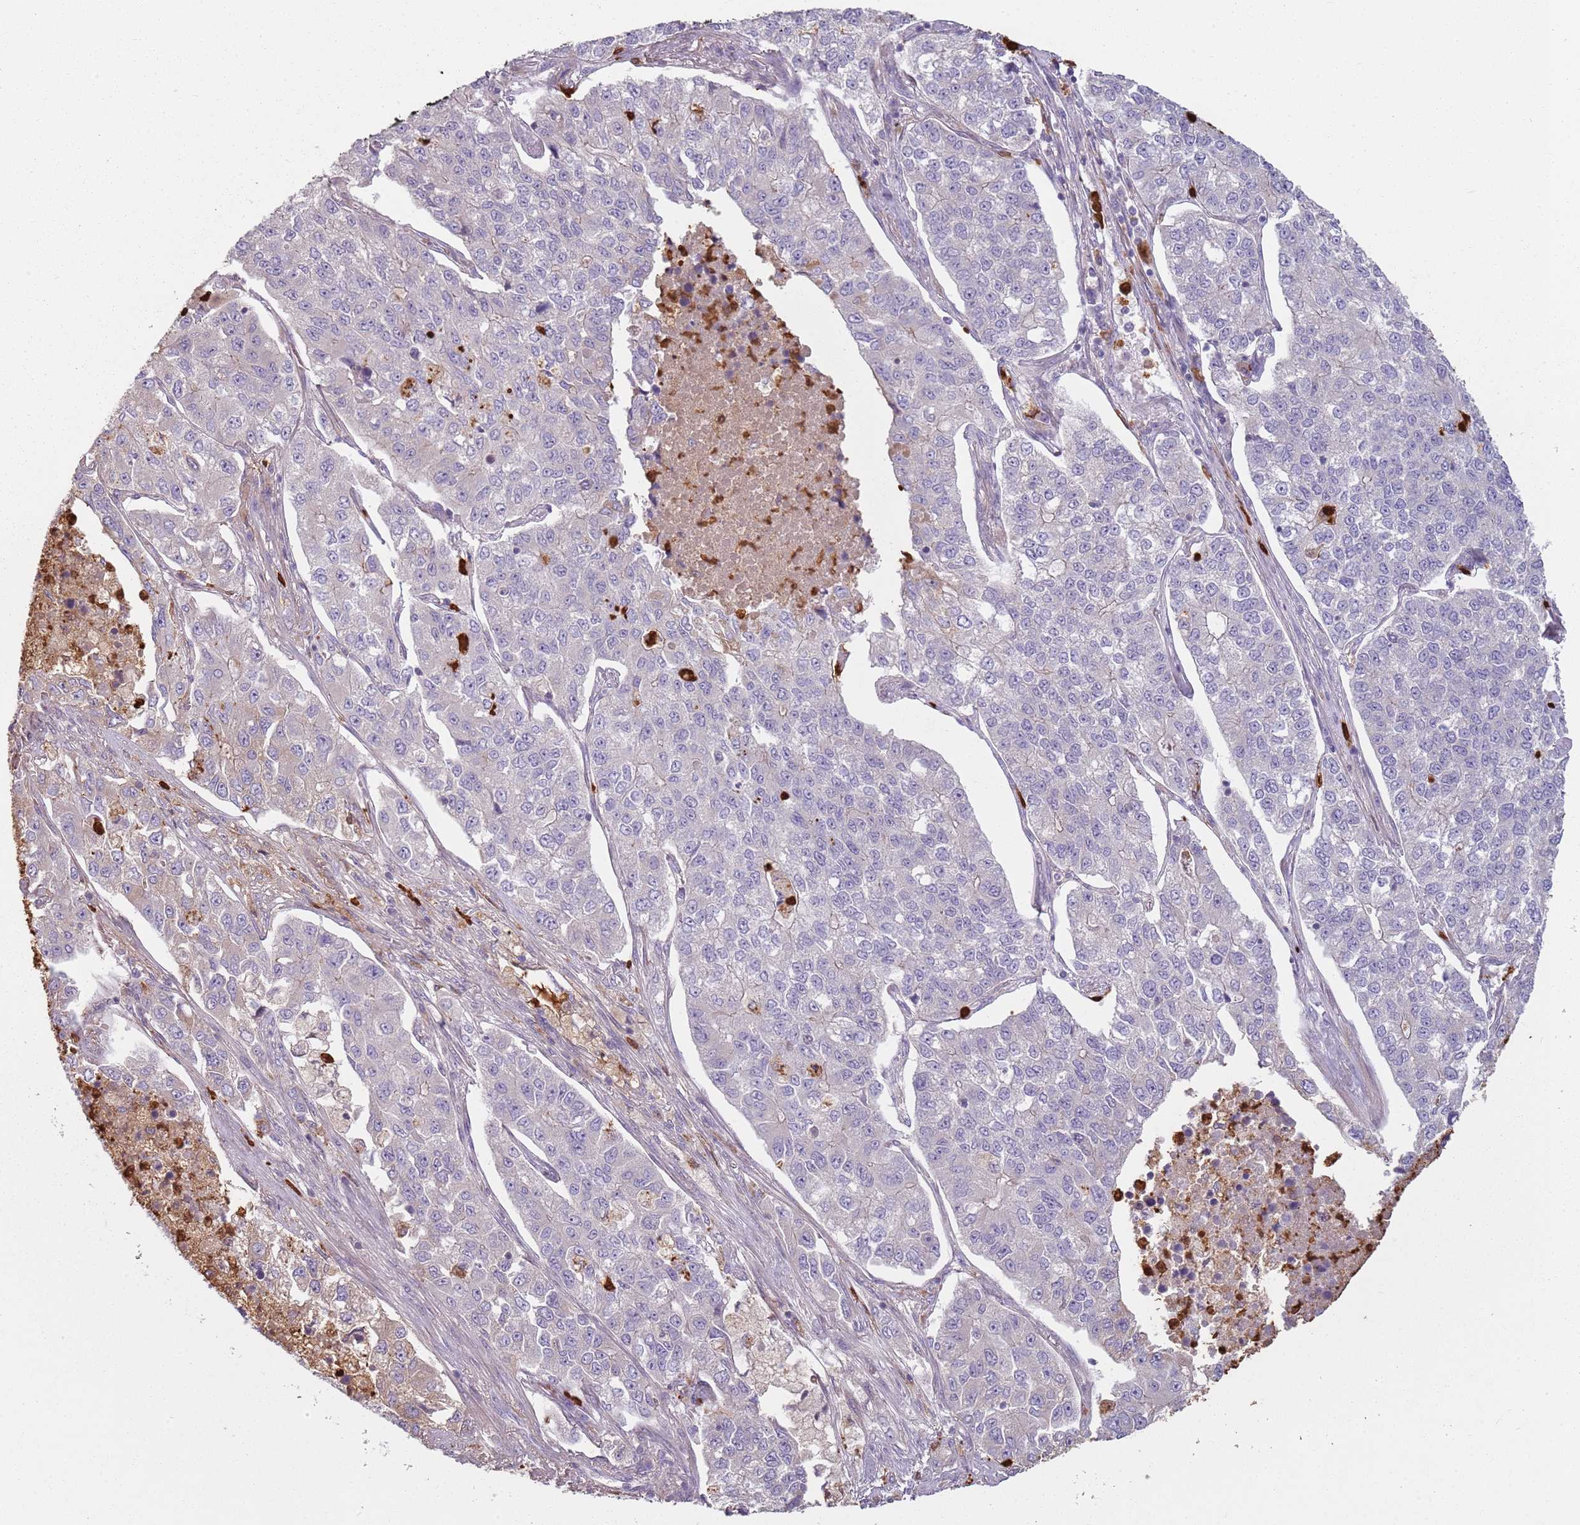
{"staining": {"intensity": "negative", "quantity": "none", "location": "none"}, "tissue": "lung cancer", "cell_type": "Tumor cells", "image_type": "cancer", "snomed": [{"axis": "morphology", "description": "Adenocarcinoma, NOS"}, {"axis": "topography", "description": "Lung"}], "caption": "IHC histopathology image of neoplastic tissue: adenocarcinoma (lung) stained with DAB (3,3'-diaminobenzidine) demonstrates no significant protein positivity in tumor cells.", "gene": "SPAG4", "patient": {"sex": "male", "age": 49}}